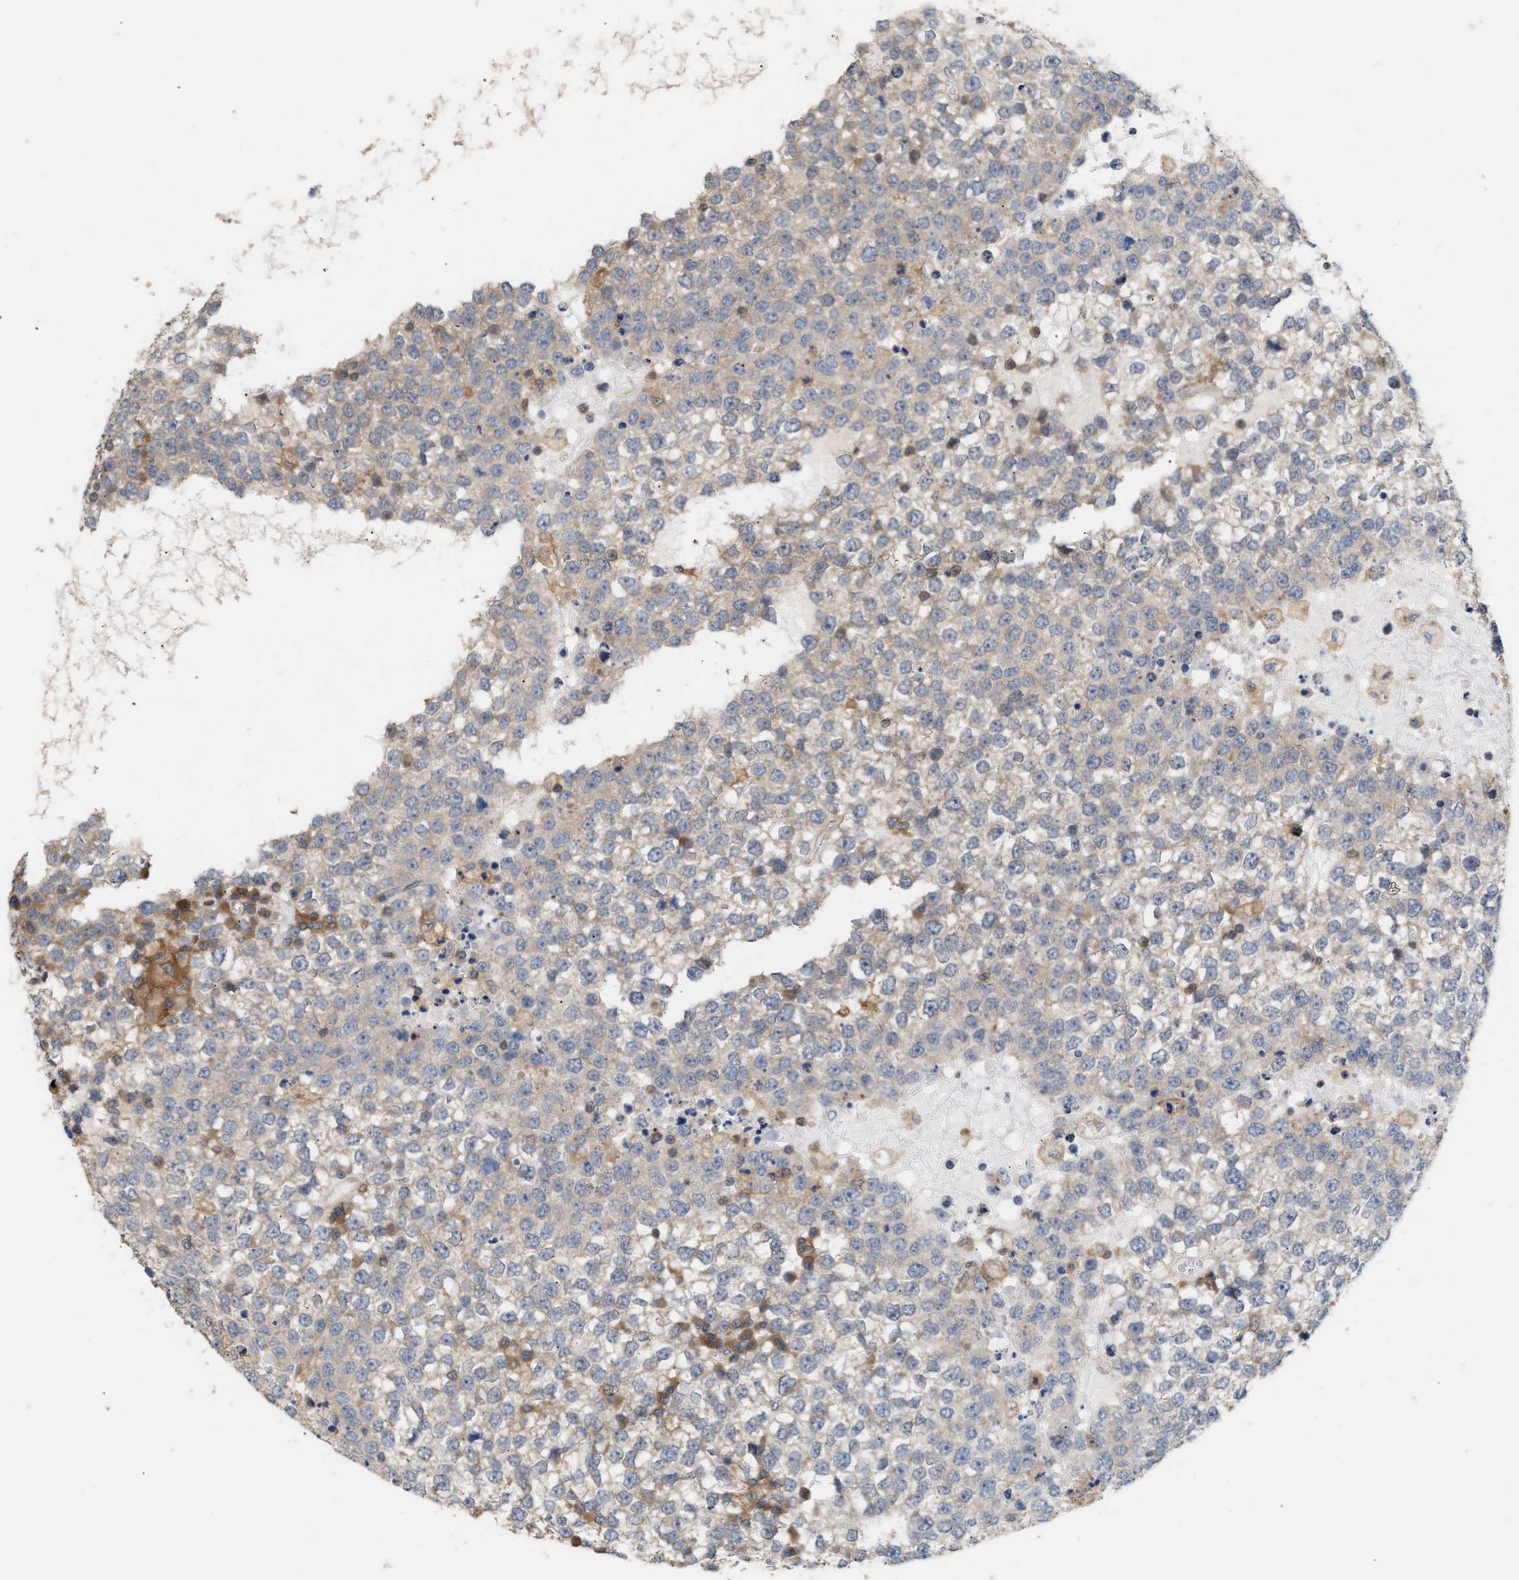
{"staining": {"intensity": "weak", "quantity": "<25%", "location": "cytoplasmic/membranous"}, "tissue": "testis cancer", "cell_type": "Tumor cells", "image_type": "cancer", "snomed": [{"axis": "morphology", "description": "Seminoma, NOS"}, {"axis": "topography", "description": "Testis"}], "caption": "Testis seminoma stained for a protein using IHC displays no positivity tumor cells.", "gene": "DBNL", "patient": {"sex": "male", "age": 65}}